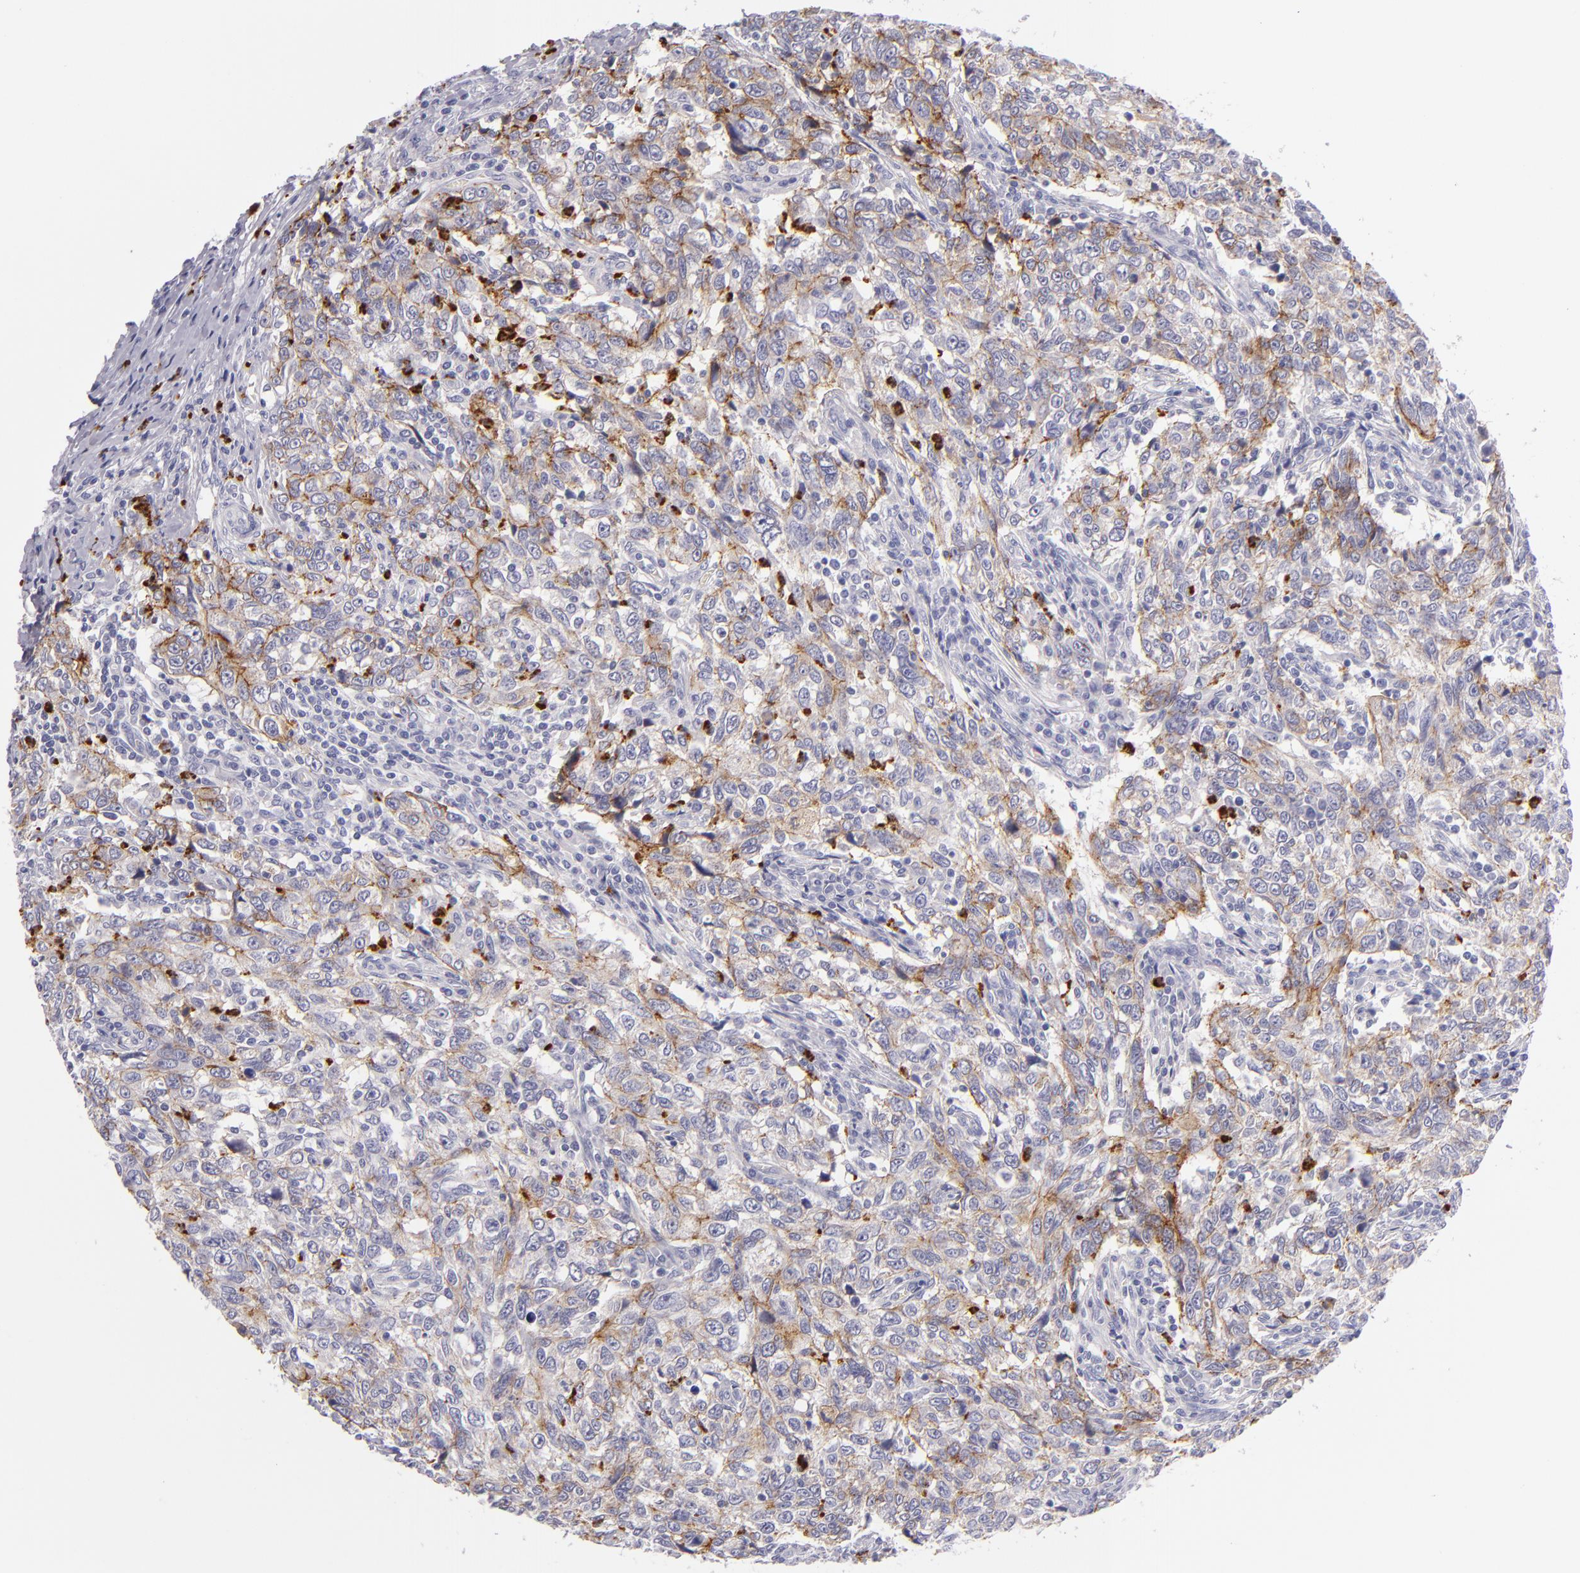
{"staining": {"intensity": "moderate", "quantity": "25%-75%", "location": "cytoplasmic/membranous"}, "tissue": "breast cancer", "cell_type": "Tumor cells", "image_type": "cancer", "snomed": [{"axis": "morphology", "description": "Duct carcinoma"}, {"axis": "topography", "description": "Breast"}], "caption": "Immunohistochemistry (IHC) micrograph of invasive ductal carcinoma (breast) stained for a protein (brown), which reveals medium levels of moderate cytoplasmic/membranous staining in approximately 25%-75% of tumor cells.", "gene": "CDH3", "patient": {"sex": "female", "age": 50}}